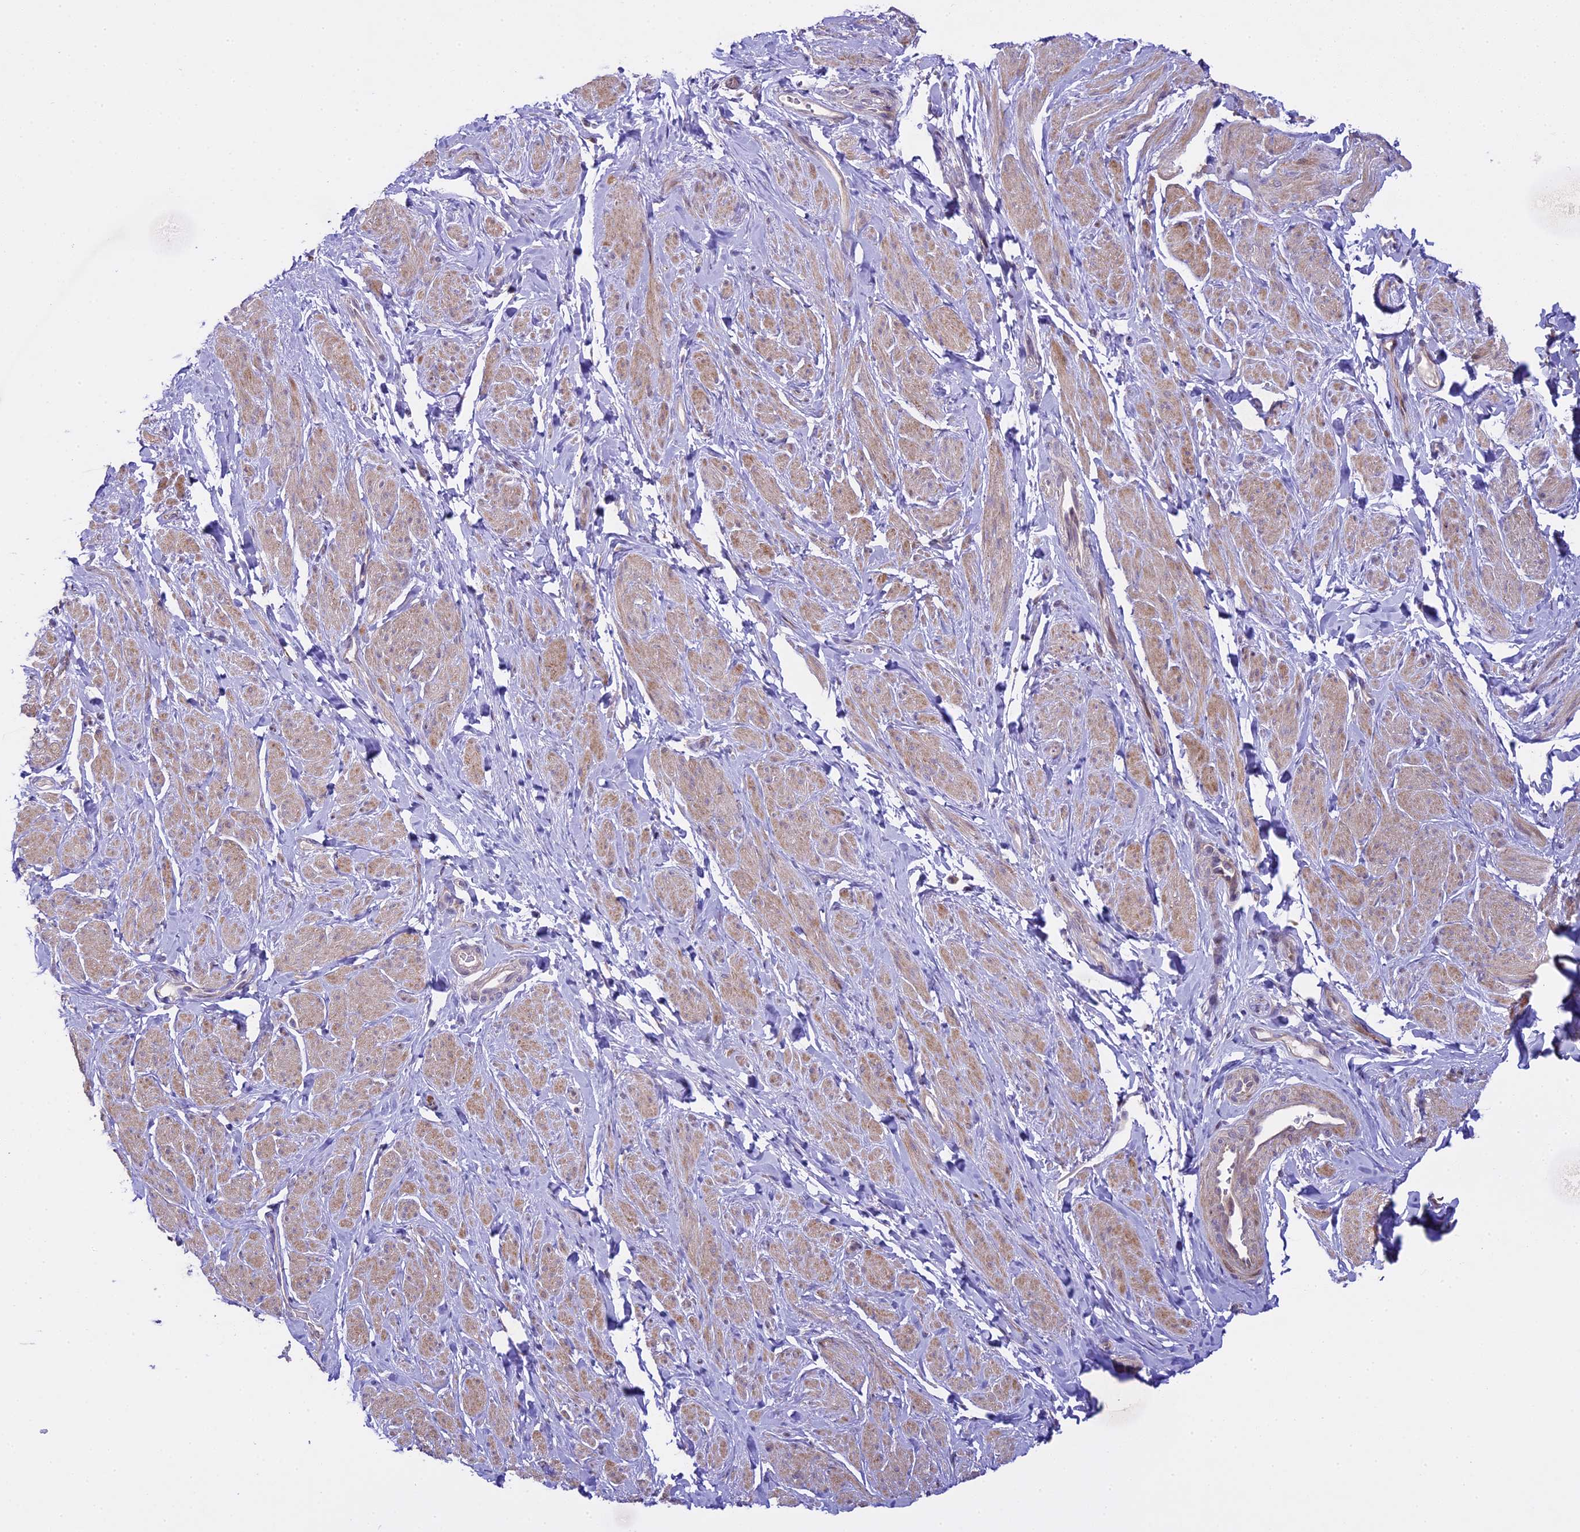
{"staining": {"intensity": "weak", "quantity": "25%-75%", "location": "cytoplasmic/membranous"}, "tissue": "smooth muscle", "cell_type": "Smooth muscle cells", "image_type": "normal", "snomed": [{"axis": "morphology", "description": "Normal tissue, NOS"}, {"axis": "topography", "description": "Smooth muscle"}, {"axis": "topography", "description": "Peripheral nerve tissue"}], "caption": "The immunohistochemical stain highlights weak cytoplasmic/membranous positivity in smooth muscle cells of unremarkable smooth muscle. (DAB = brown stain, brightfield microscopy at high magnification).", "gene": "SPIRE1", "patient": {"sex": "male", "age": 69}}